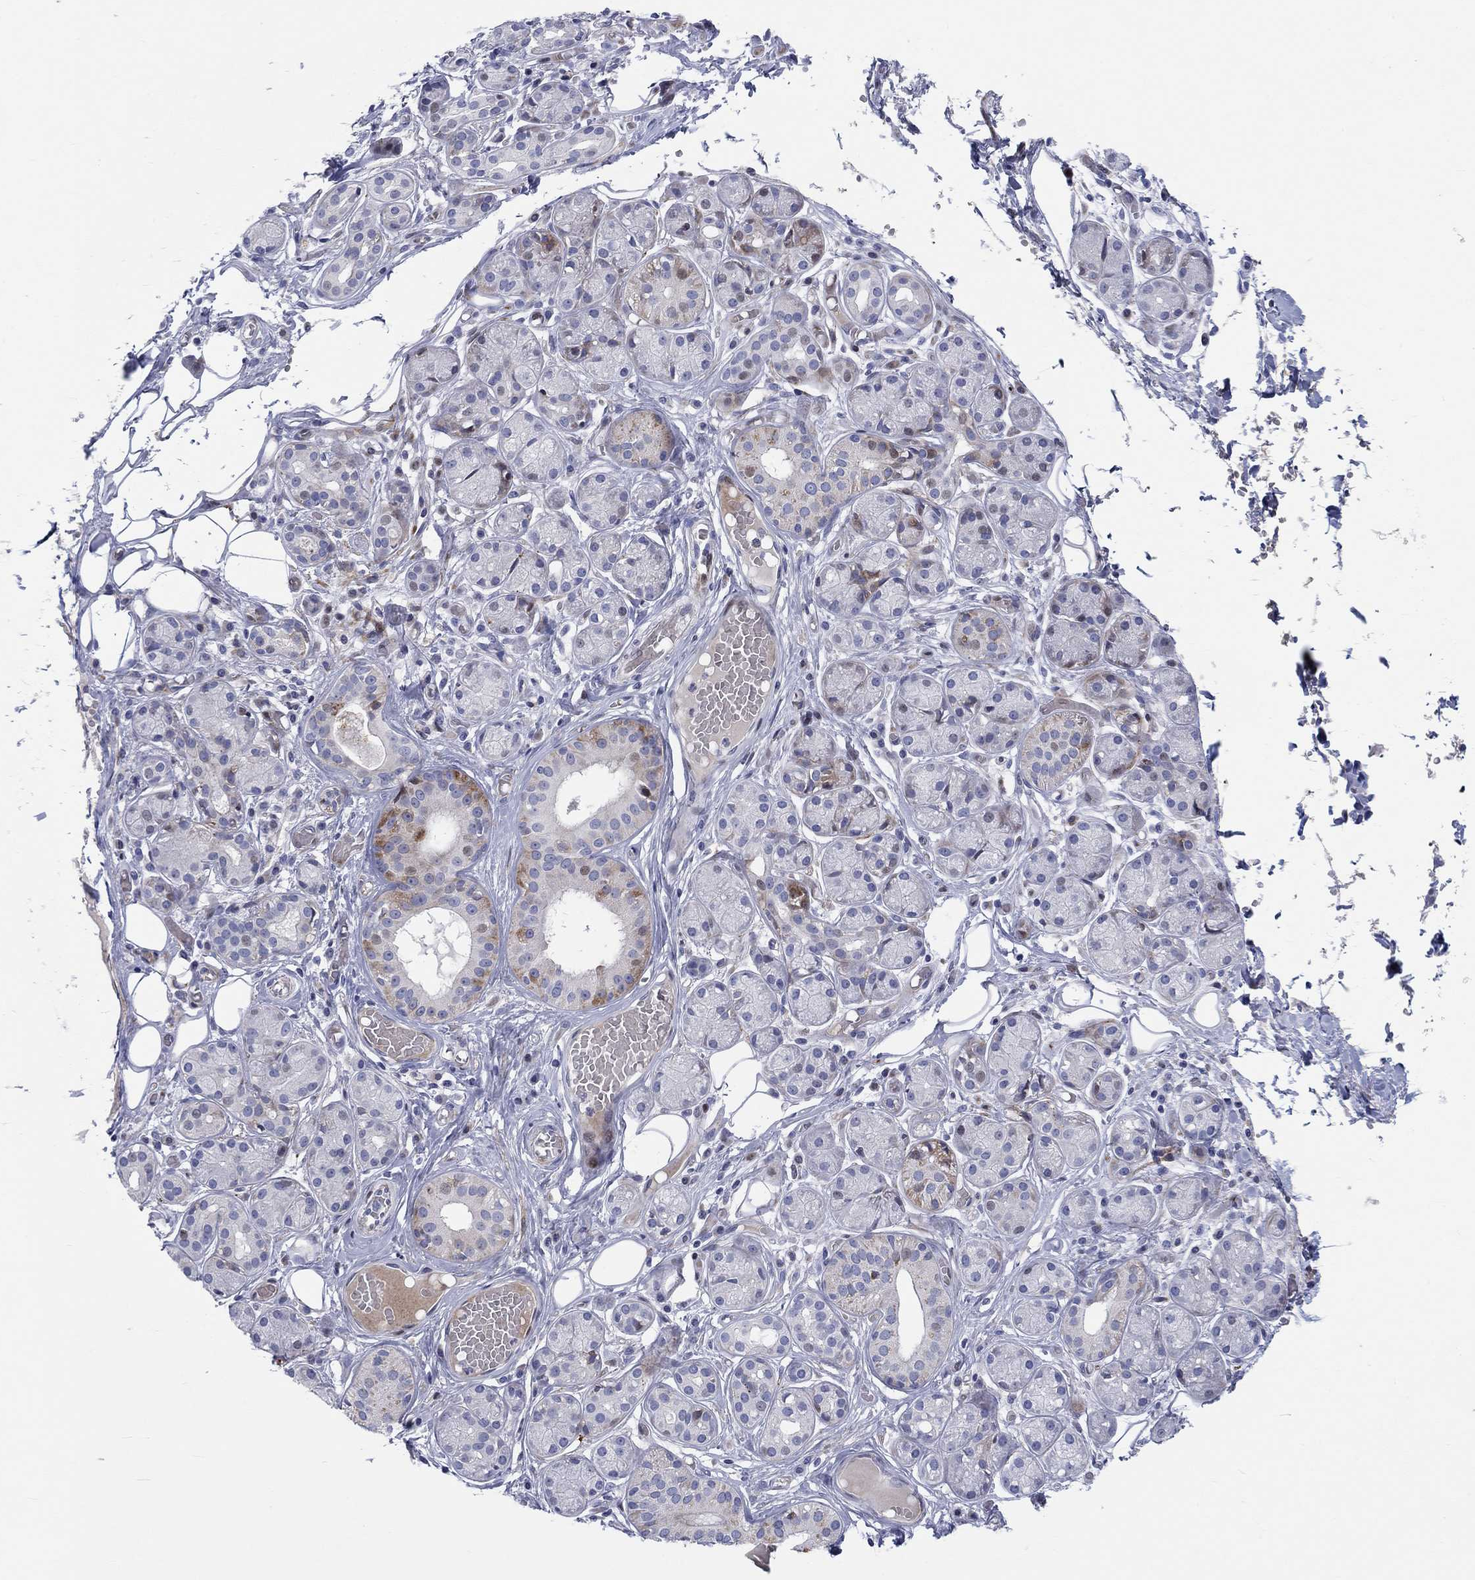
{"staining": {"intensity": "moderate", "quantity": "<25%", "location": "cytoplasmic/membranous"}, "tissue": "salivary gland", "cell_type": "Glandular cells", "image_type": "normal", "snomed": [{"axis": "morphology", "description": "Normal tissue, NOS"}, {"axis": "topography", "description": "Salivary gland"}, {"axis": "topography", "description": "Peripheral nerve tissue"}], "caption": "Immunohistochemistry (IHC) image of unremarkable salivary gland: salivary gland stained using immunohistochemistry reveals low levels of moderate protein expression localized specifically in the cytoplasmic/membranous of glandular cells, appearing as a cytoplasmic/membranous brown color.", "gene": "ARHGAP36", "patient": {"sex": "male", "age": 71}}